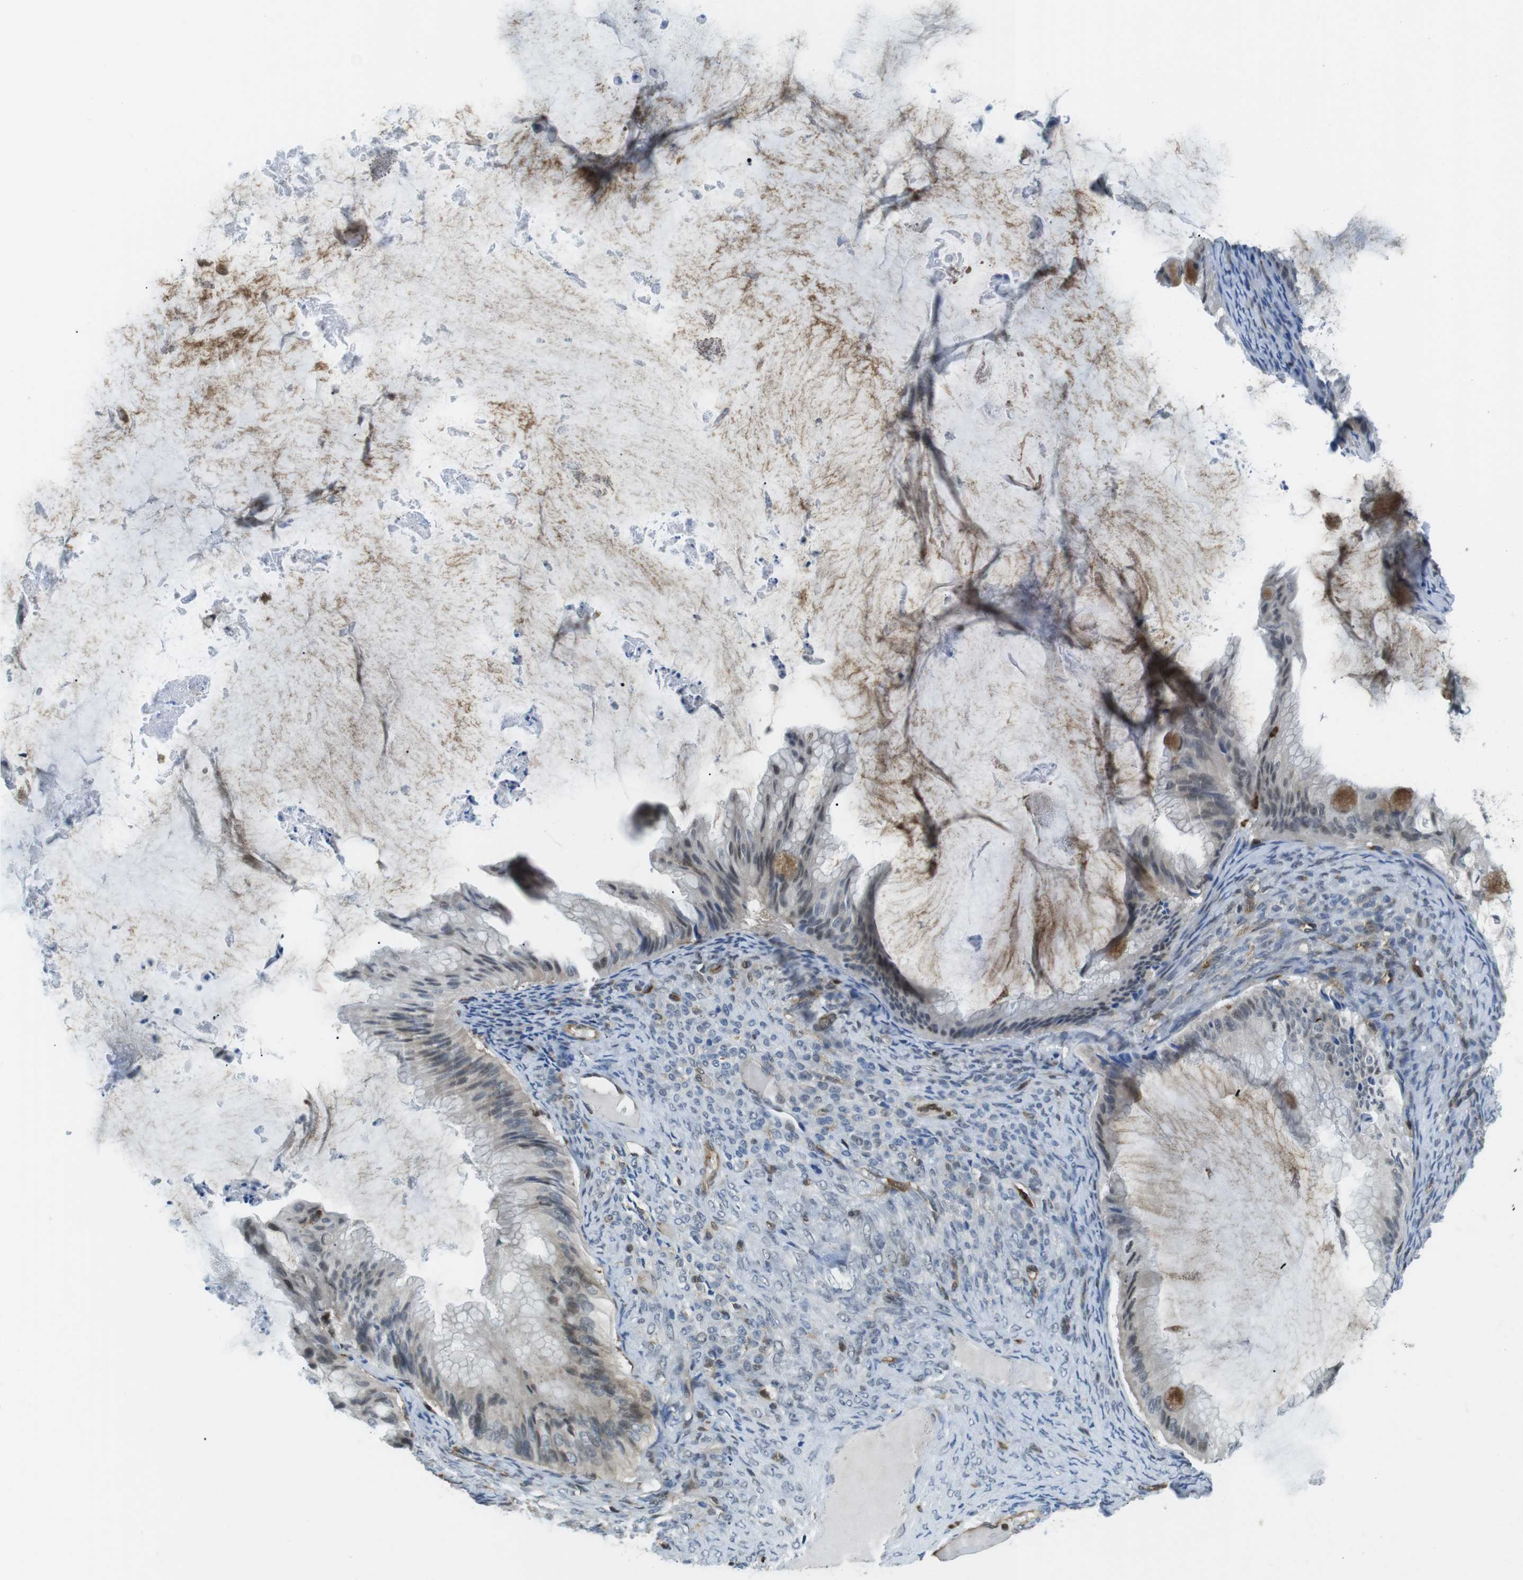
{"staining": {"intensity": "weak", "quantity": "<25%", "location": "cytoplasmic/membranous"}, "tissue": "ovarian cancer", "cell_type": "Tumor cells", "image_type": "cancer", "snomed": [{"axis": "morphology", "description": "Cystadenocarcinoma, mucinous, NOS"}, {"axis": "topography", "description": "Ovary"}], "caption": "DAB immunohistochemical staining of mucinous cystadenocarcinoma (ovarian) reveals no significant positivity in tumor cells.", "gene": "STK10", "patient": {"sex": "female", "age": 61}}